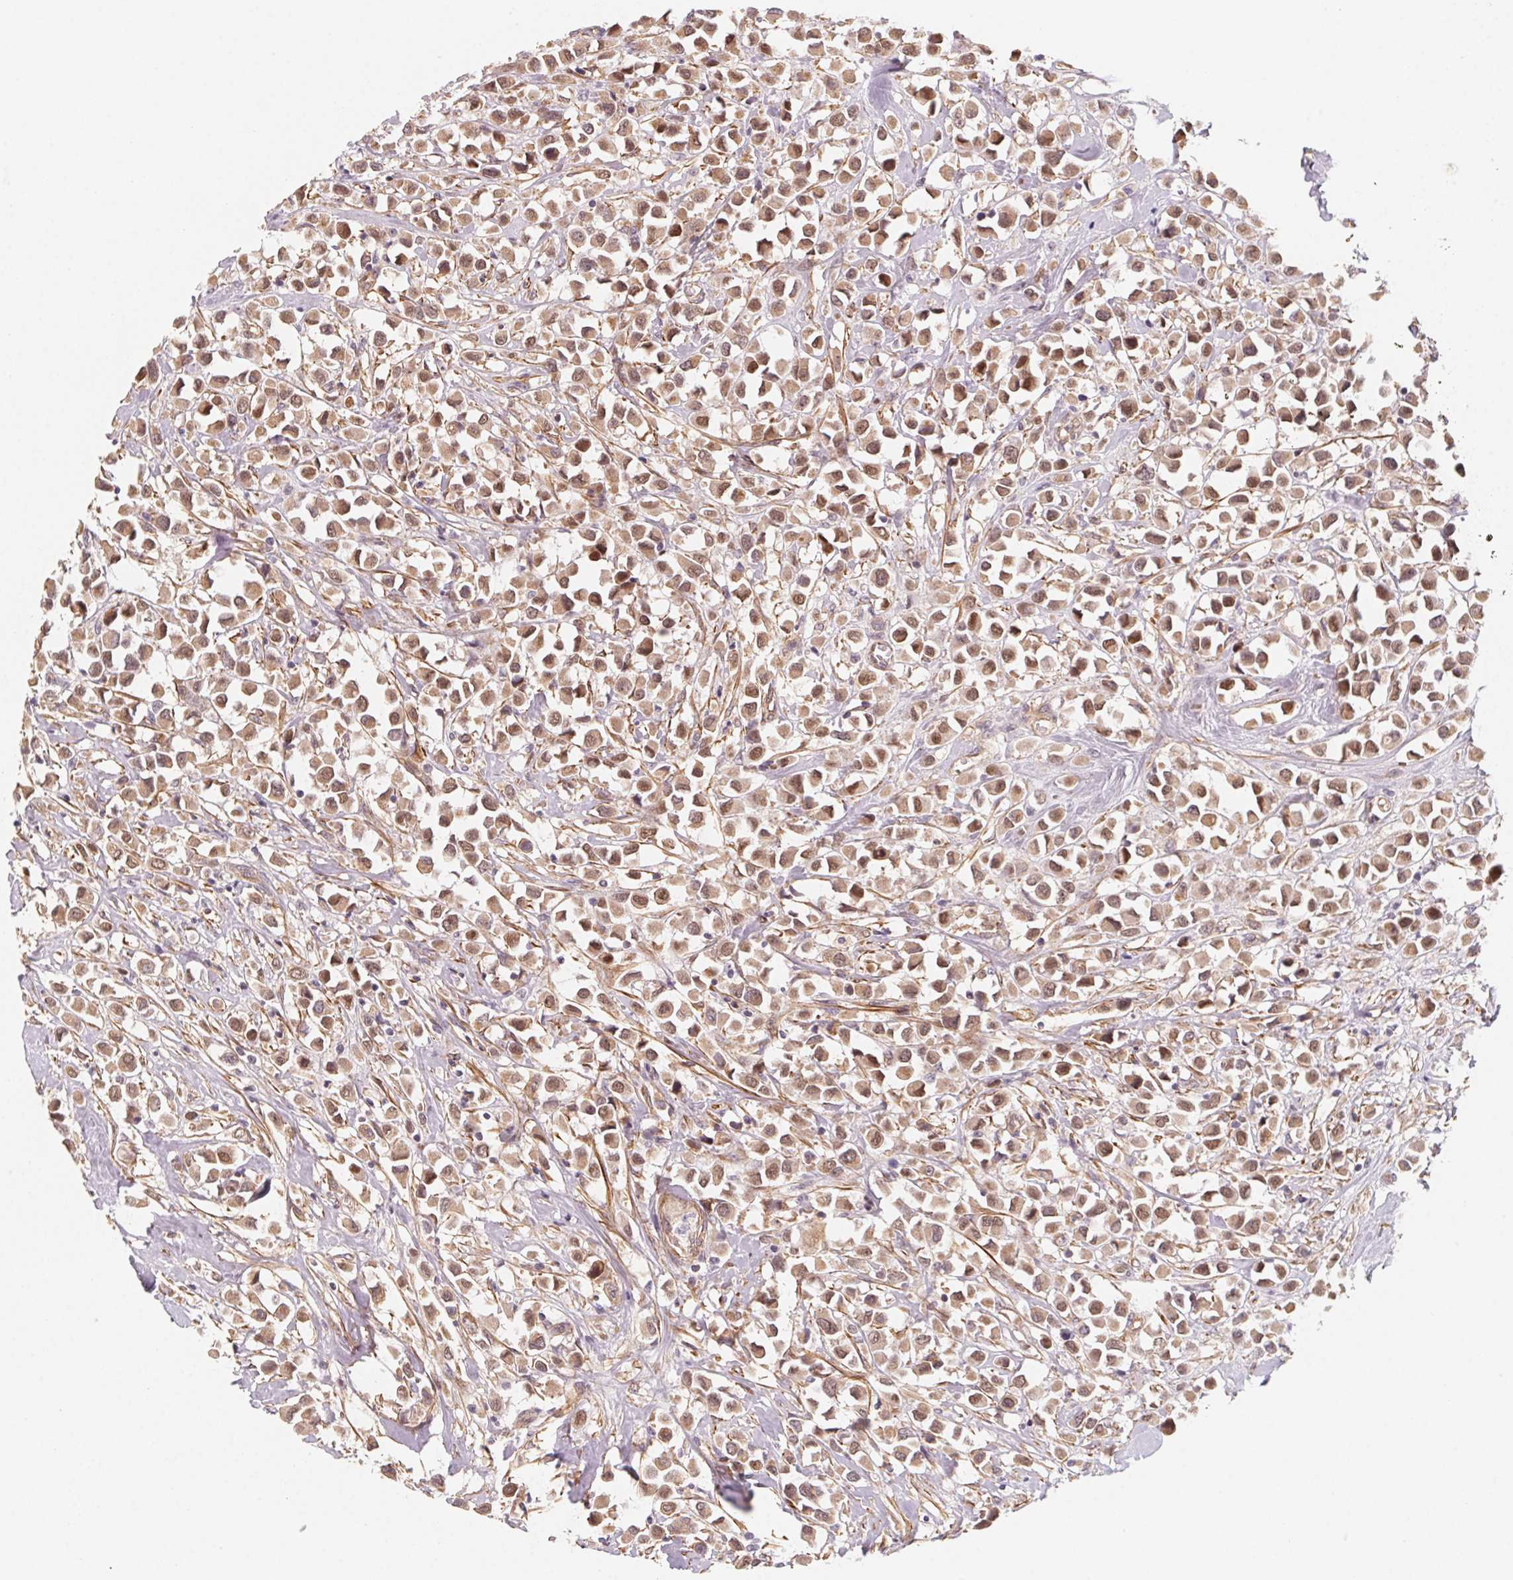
{"staining": {"intensity": "moderate", "quantity": ">75%", "location": "cytoplasmic/membranous"}, "tissue": "breast cancer", "cell_type": "Tumor cells", "image_type": "cancer", "snomed": [{"axis": "morphology", "description": "Duct carcinoma"}, {"axis": "topography", "description": "Breast"}], "caption": "Brown immunohistochemical staining in human invasive ductal carcinoma (breast) displays moderate cytoplasmic/membranous positivity in approximately >75% of tumor cells. Nuclei are stained in blue.", "gene": "CCDC112", "patient": {"sex": "female", "age": 61}}